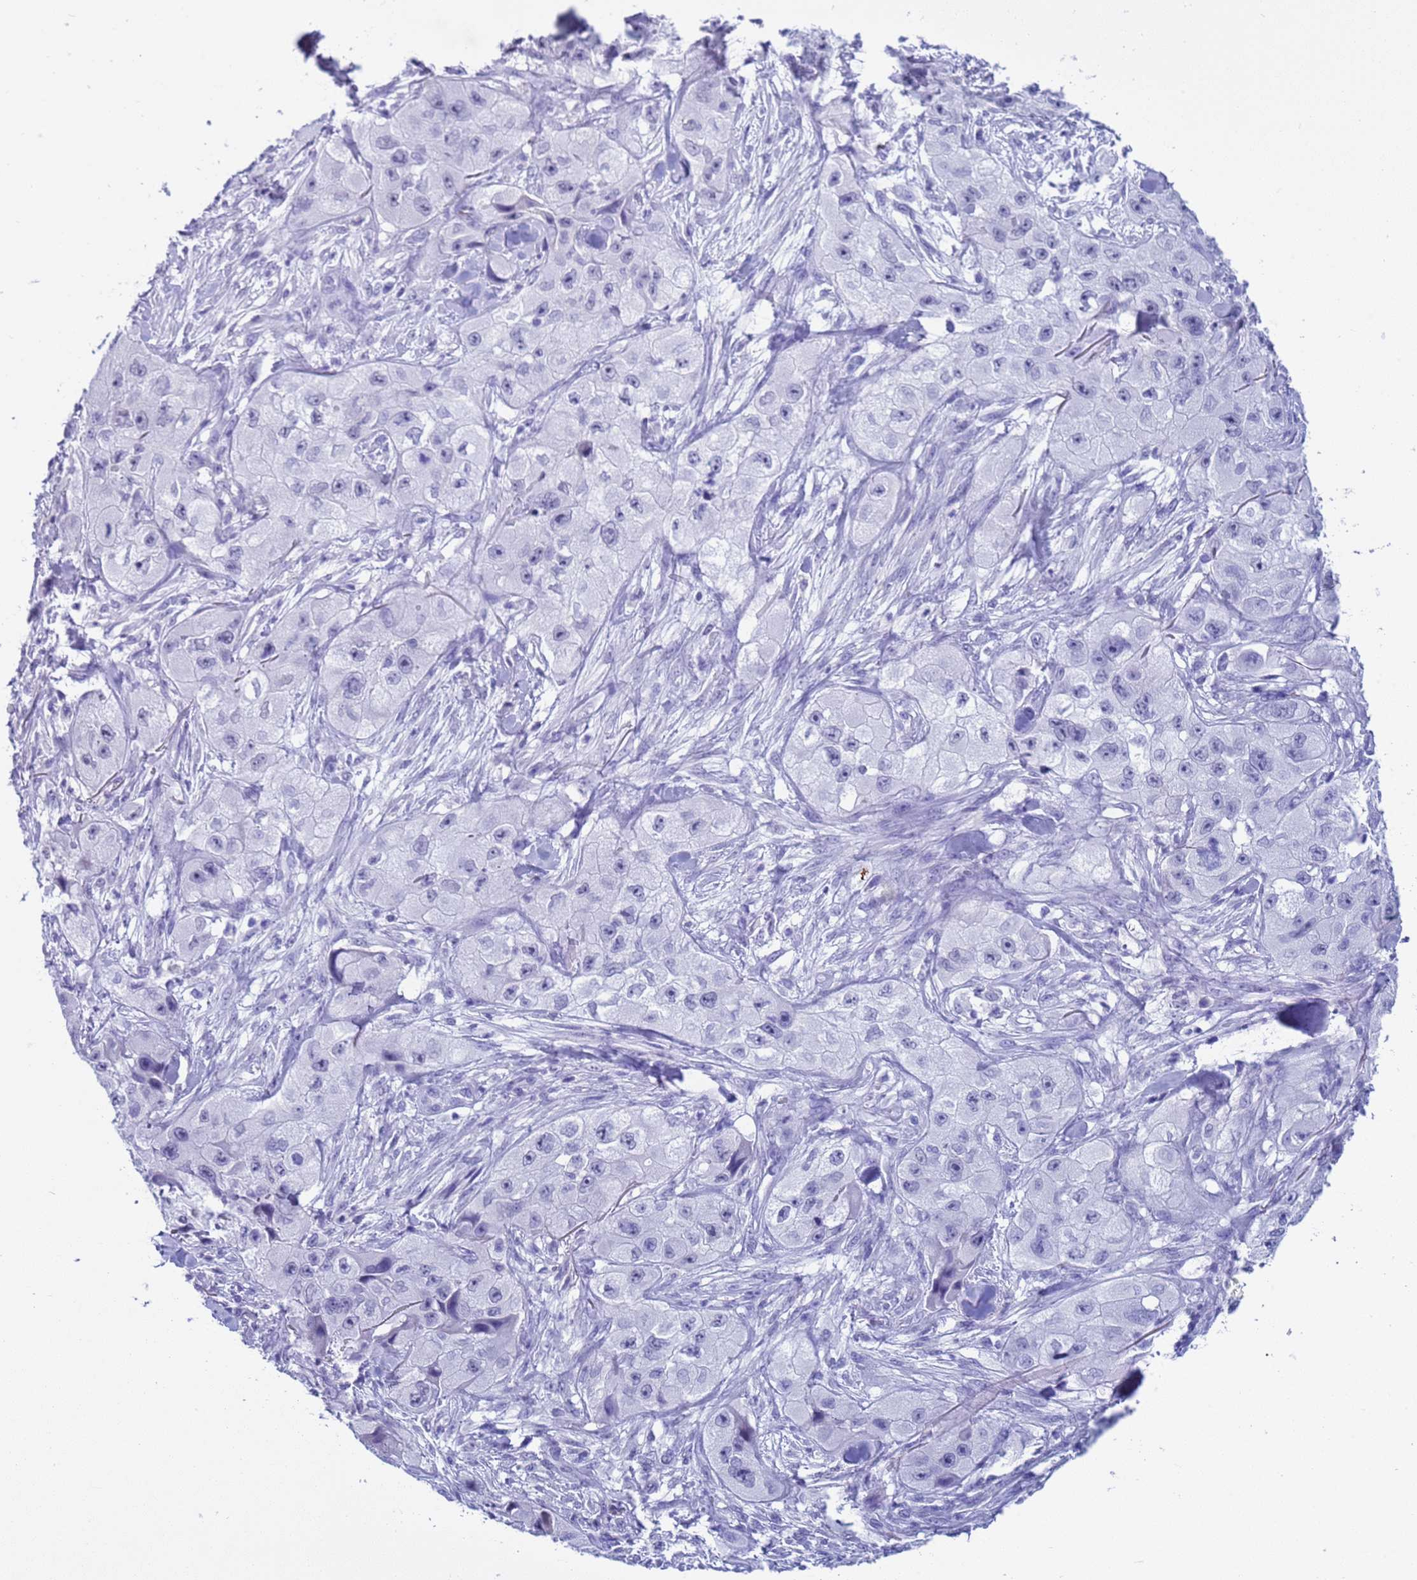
{"staining": {"intensity": "negative", "quantity": "none", "location": "none"}, "tissue": "skin cancer", "cell_type": "Tumor cells", "image_type": "cancer", "snomed": [{"axis": "morphology", "description": "Squamous cell carcinoma, NOS"}, {"axis": "topography", "description": "Skin"}, {"axis": "topography", "description": "Subcutis"}], "caption": "There is no significant expression in tumor cells of skin cancer.", "gene": "CKM", "patient": {"sex": "male", "age": 73}}